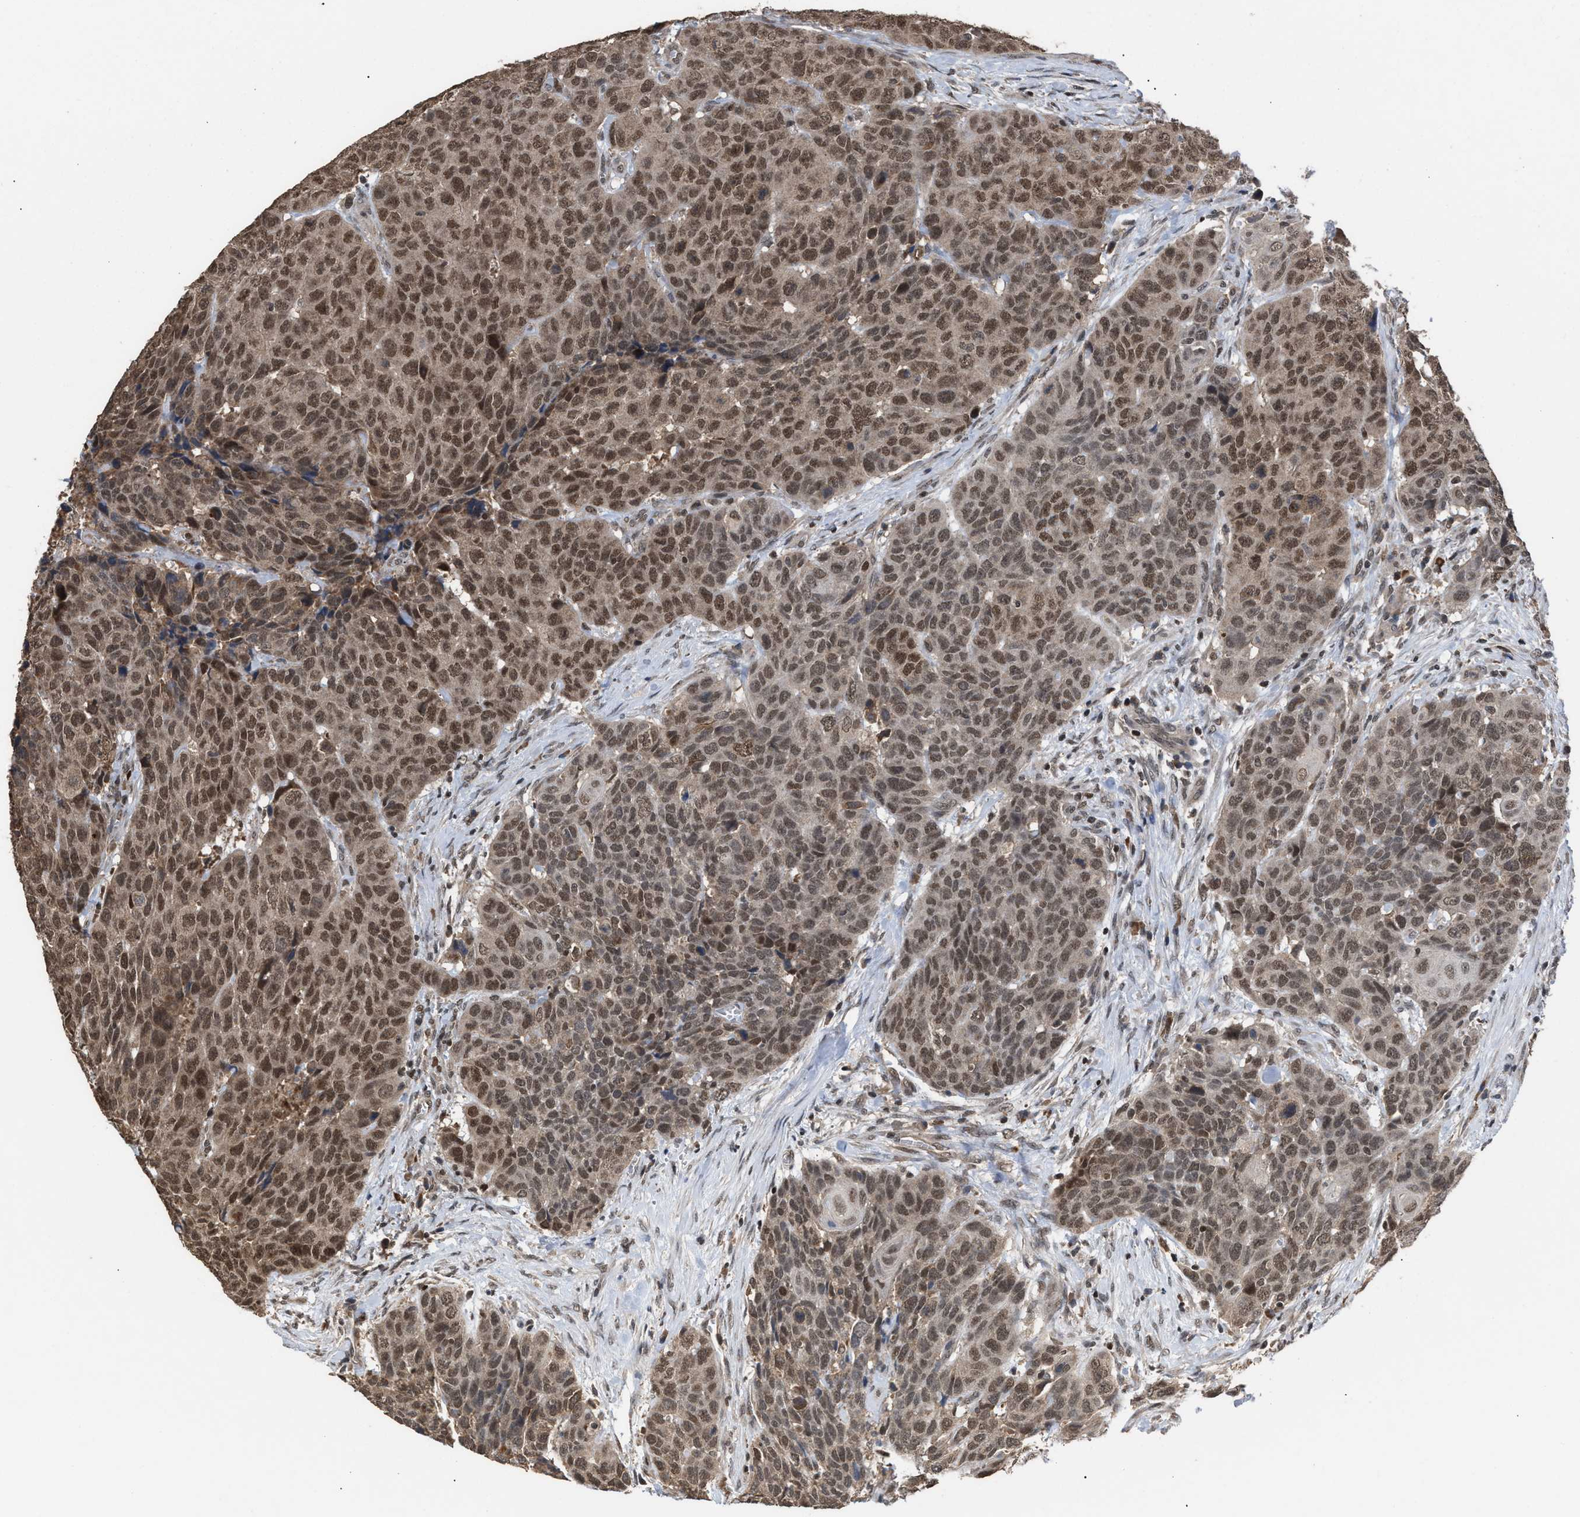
{"staining": {"intensity": "moderate", "quantity": ">75%", "location": "cytoplasmic/membranous,nuclear"}, "tissue": "head and neck cancer", "cell_type": "Tumor cells", "image_type": "cancer", "snomed": [{"axis": "morphology", "description": "Squamous cell carcinoma, NOS"}, {"axis": "topography", "description": "Head-Neck"}], "caption": "Protein expression analysis of head and neck cancer displays moderate cytoplasmic/membranous and nuclear positivity in about >75% of tumor cells. The protein of interest is shown in brown color, while the nuclei are stained blue.", "gene": "C9orf78", "patient": {"sex": "male", "age": 66}}